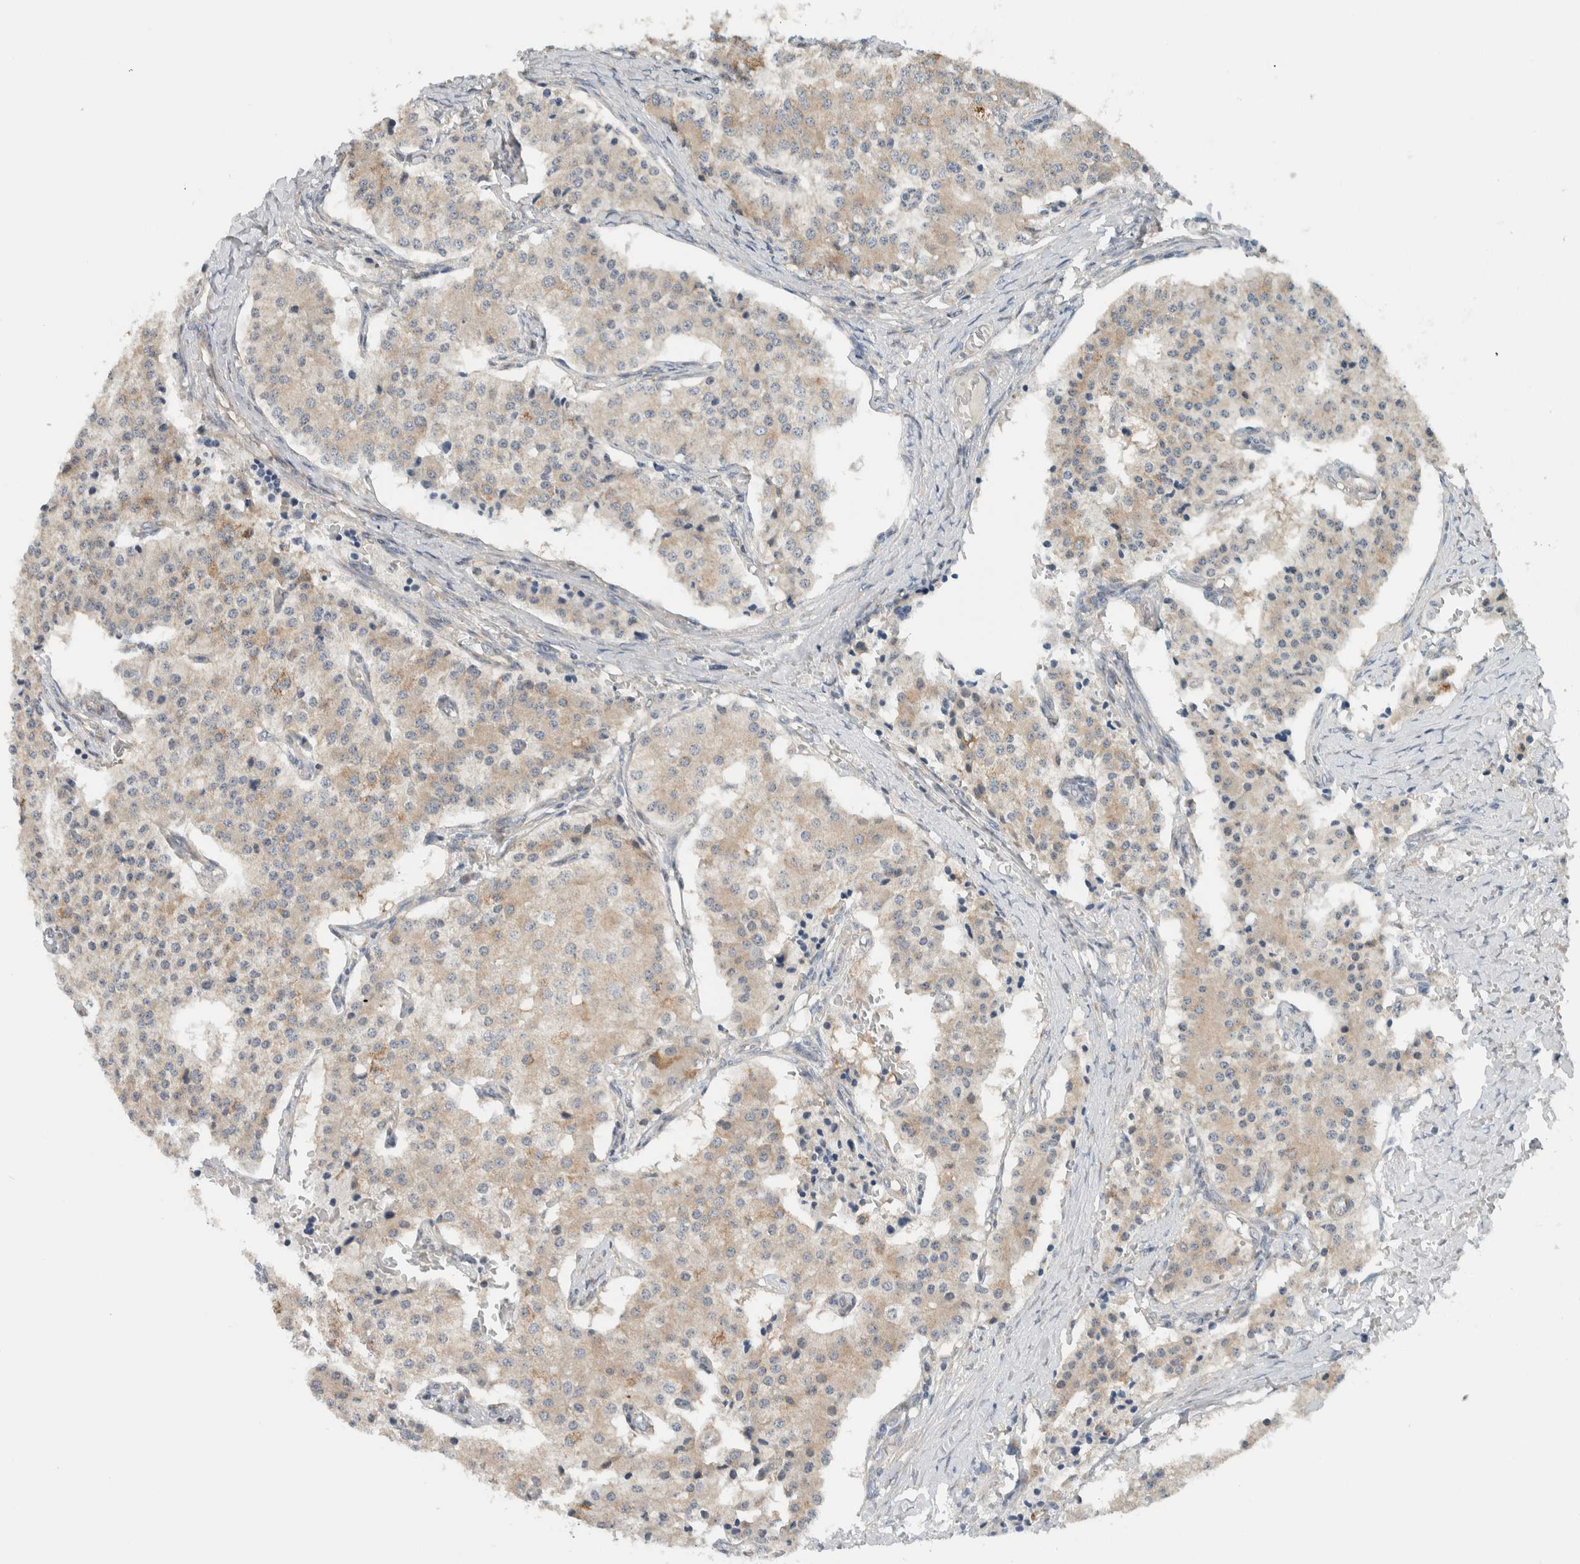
{"staining": {"intensity": "weak", "quantity": ">75%", "location": "cytoplasmic/membranous"}, "tissue": "carcinoid", "cell_type": "Tumor cells", "image_type": "cancer", "snomed": [{"axis": "morphology", "description": "Carcinoid, malignant, NOS"}, {"axis": "topography", "description": "Colon"}], "caption": "Tumor cells demonstrate low levels of weak cytoplasmic/membranous expression in approximately >75% of cells in carcinoid (malignant).", "gene": "RERE", "patient": {"sex": "female", "age": 52}}